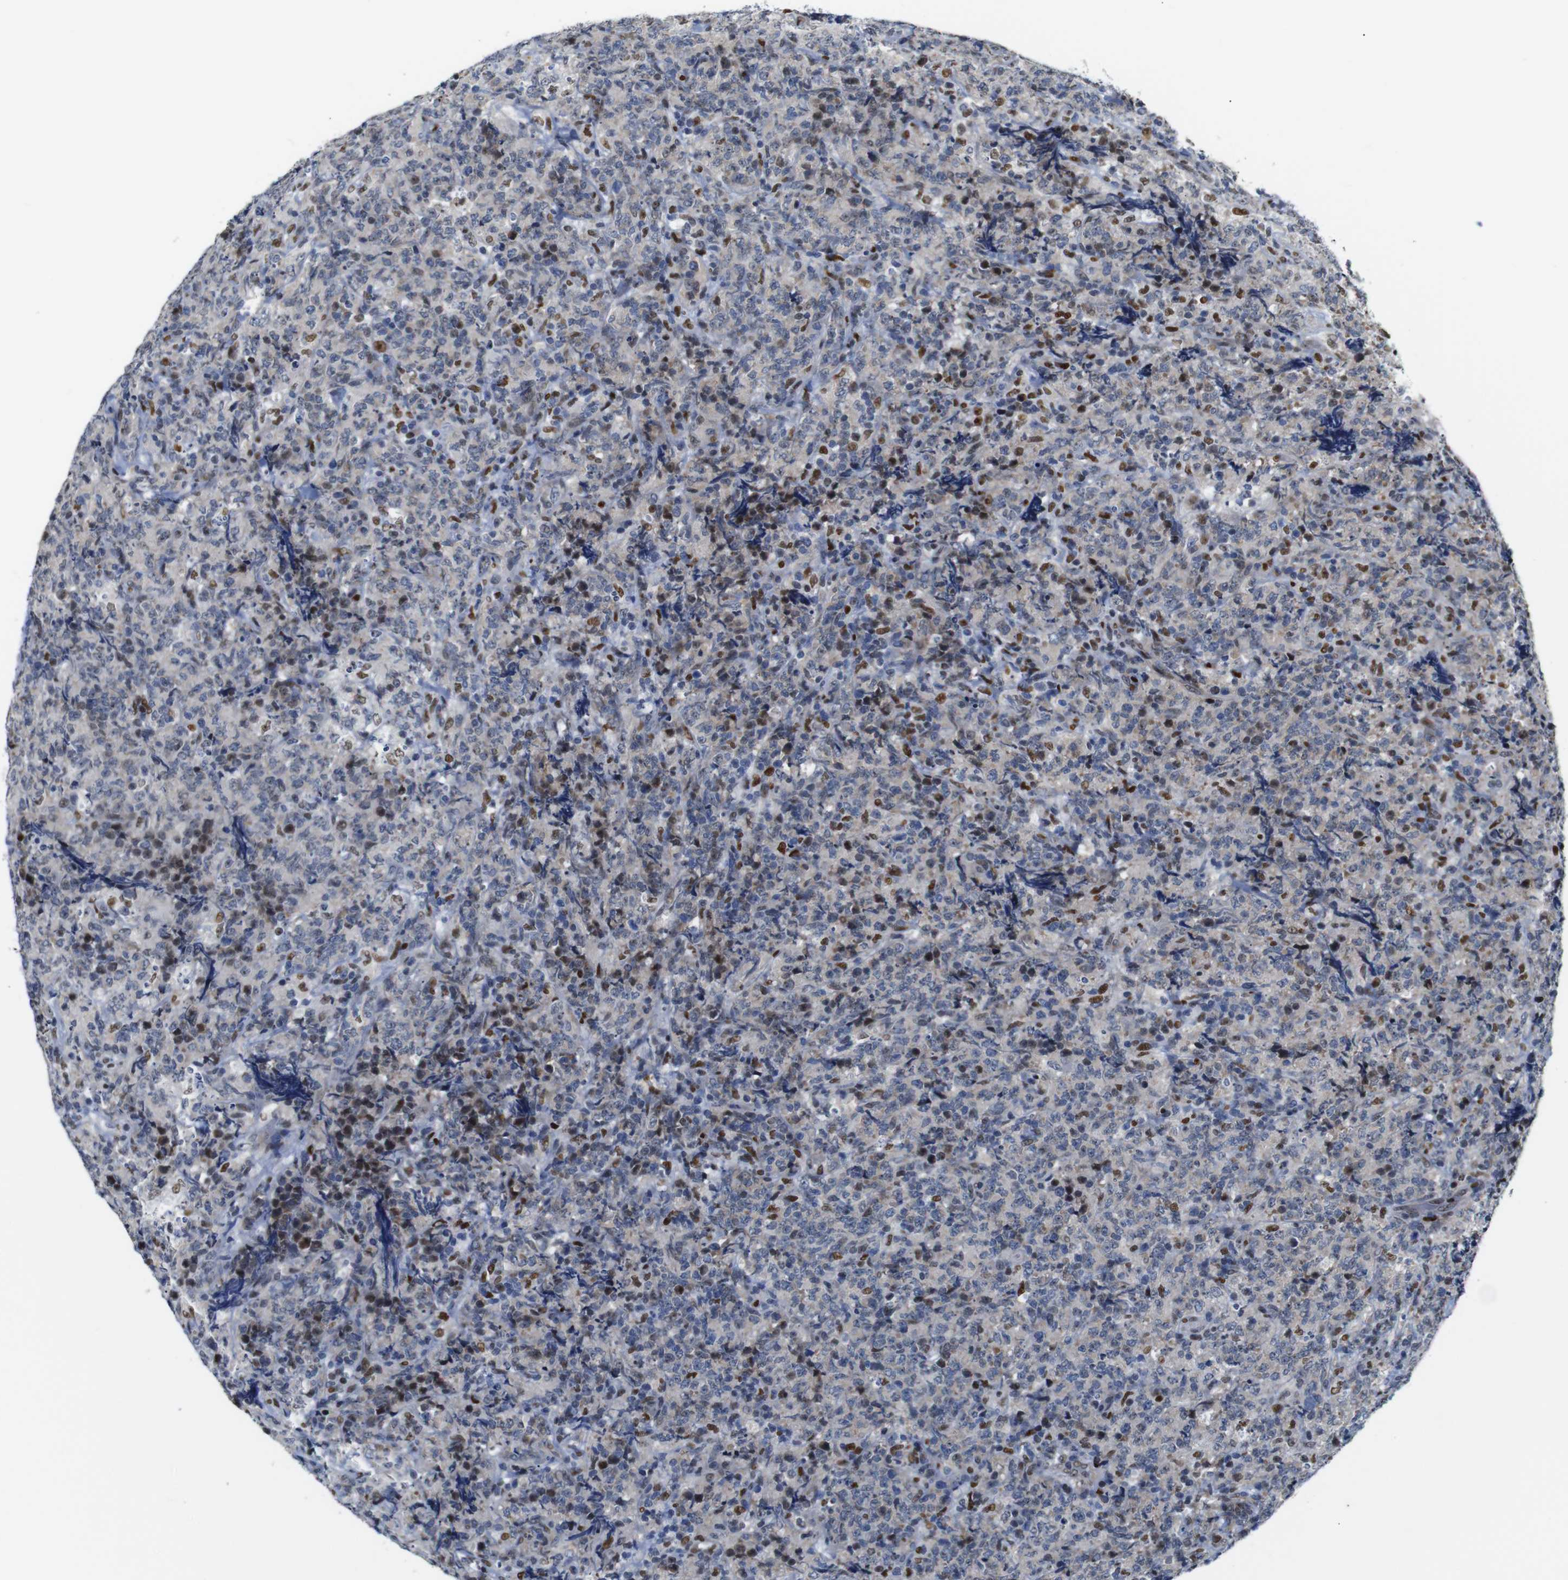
{"staining": {"intensity": "moderate", "quantity": "25%-75%", "location": "nuclear"}, "tissue": "lymphoma", "cell_type": "Tumor cells", "image_type": "cancer", "snomed": [{"axis": "morphology", "description": "Malignant lymphoma, non-Hodgkin's type, High grade"}, {"axis": "topography", "description": "Tonsil"}], "caption": "About 25%-75% of tumor cells in malignant lymphoma, non-Hodgkin's type (high-grade) exhibit moderate nuclear protein expression as visualized by brown immunohistochemical staining.", "gene": "GATA6", "patient": {"sex": "female", "age": 36}}